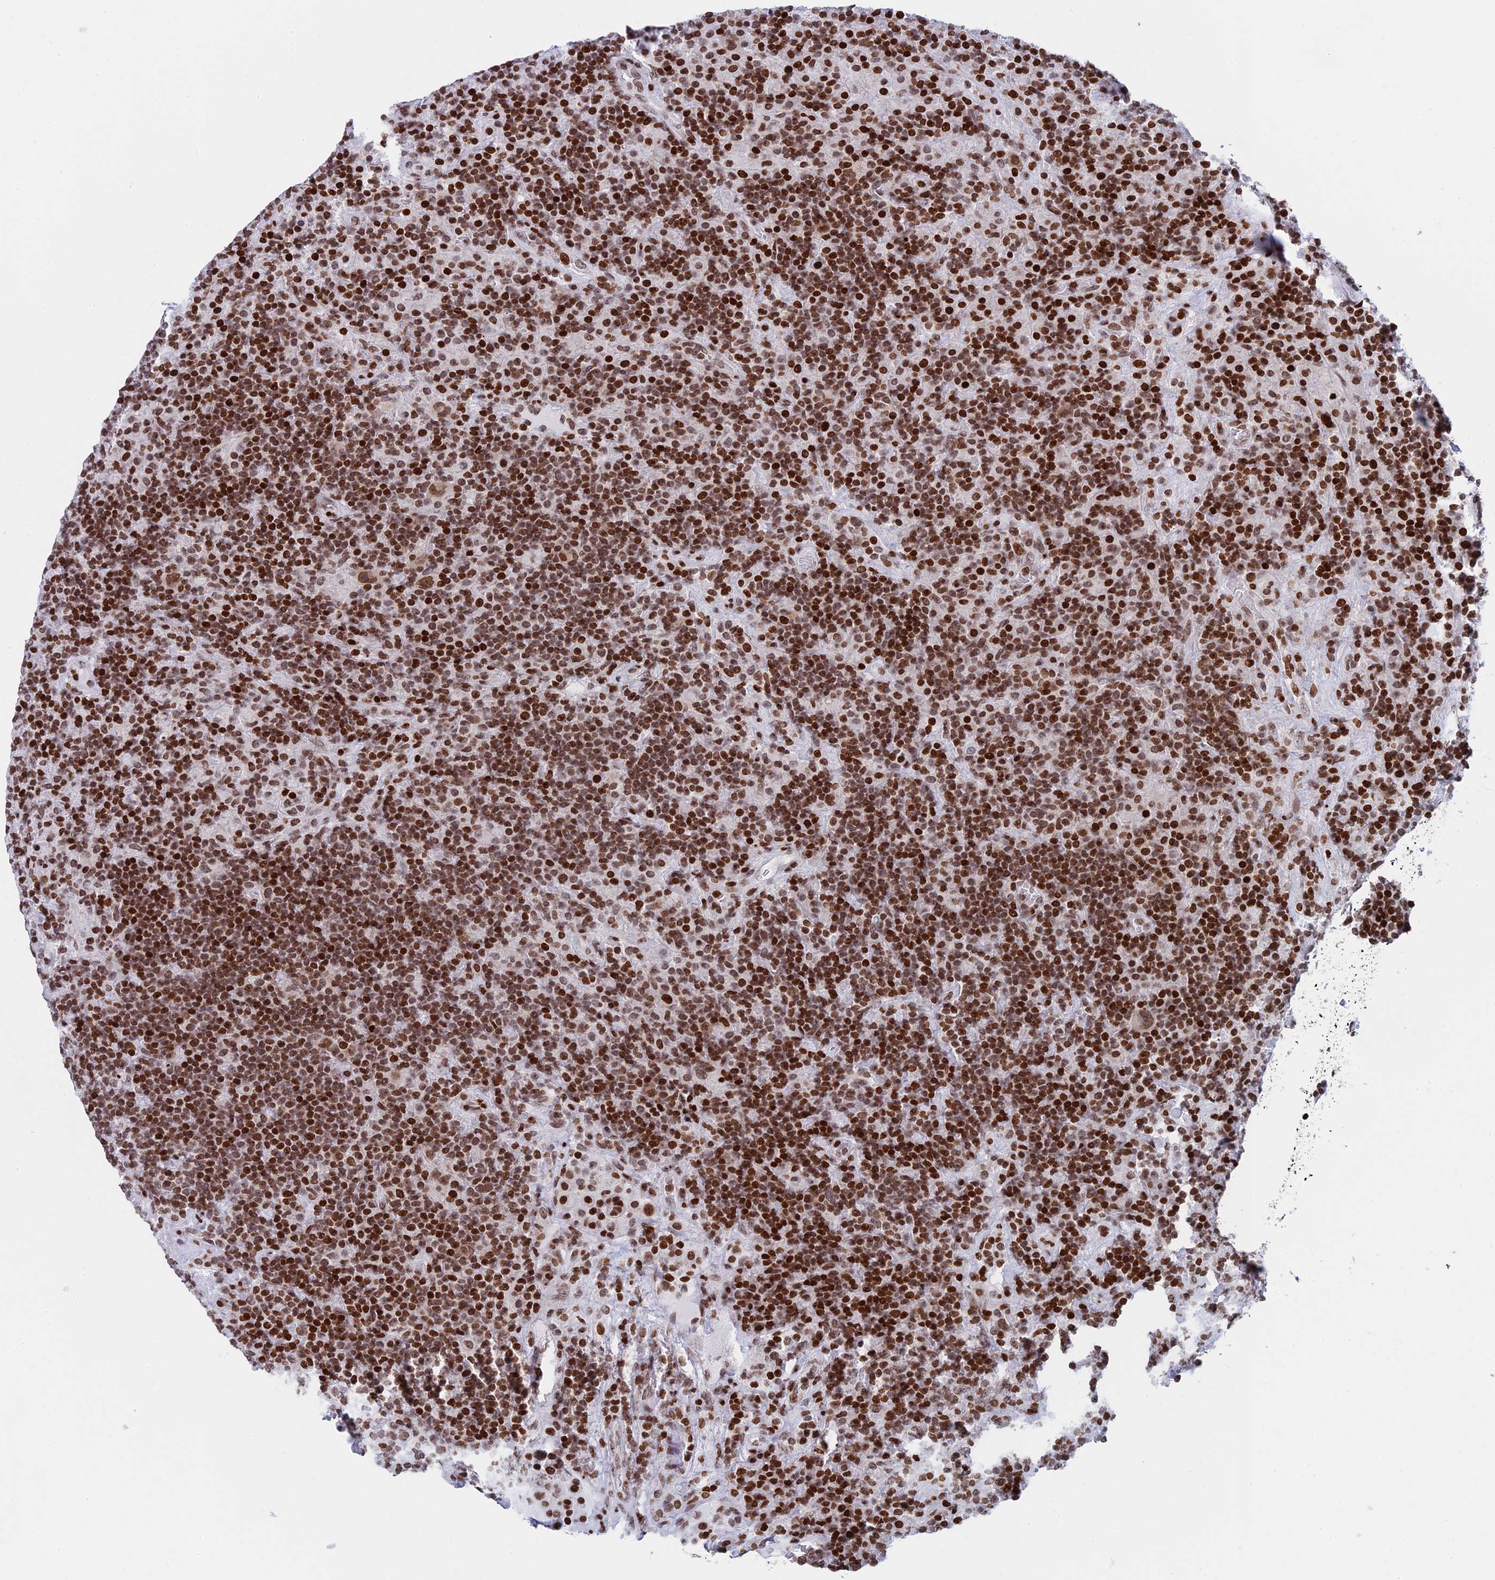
{"staining": {"intensity": "moderate", "quantity": ">75%", "location": "nuclear"}, "tissue": "lymphoma", "cell_type": "Tumor cells", "image_type": "cancer", "snomed": [{"axis": "morphology", "description": "Hodgkin's disease, NOS"}, {"axis": "topography", "description": "Lymph node"}], "caption": "Hodgkin's disease stained with IHC shows moderate nuclear expression in approximately >75% of tumor cells.", "gene": "RPAP1", "patient": {"sex": "male", "age": 70}}